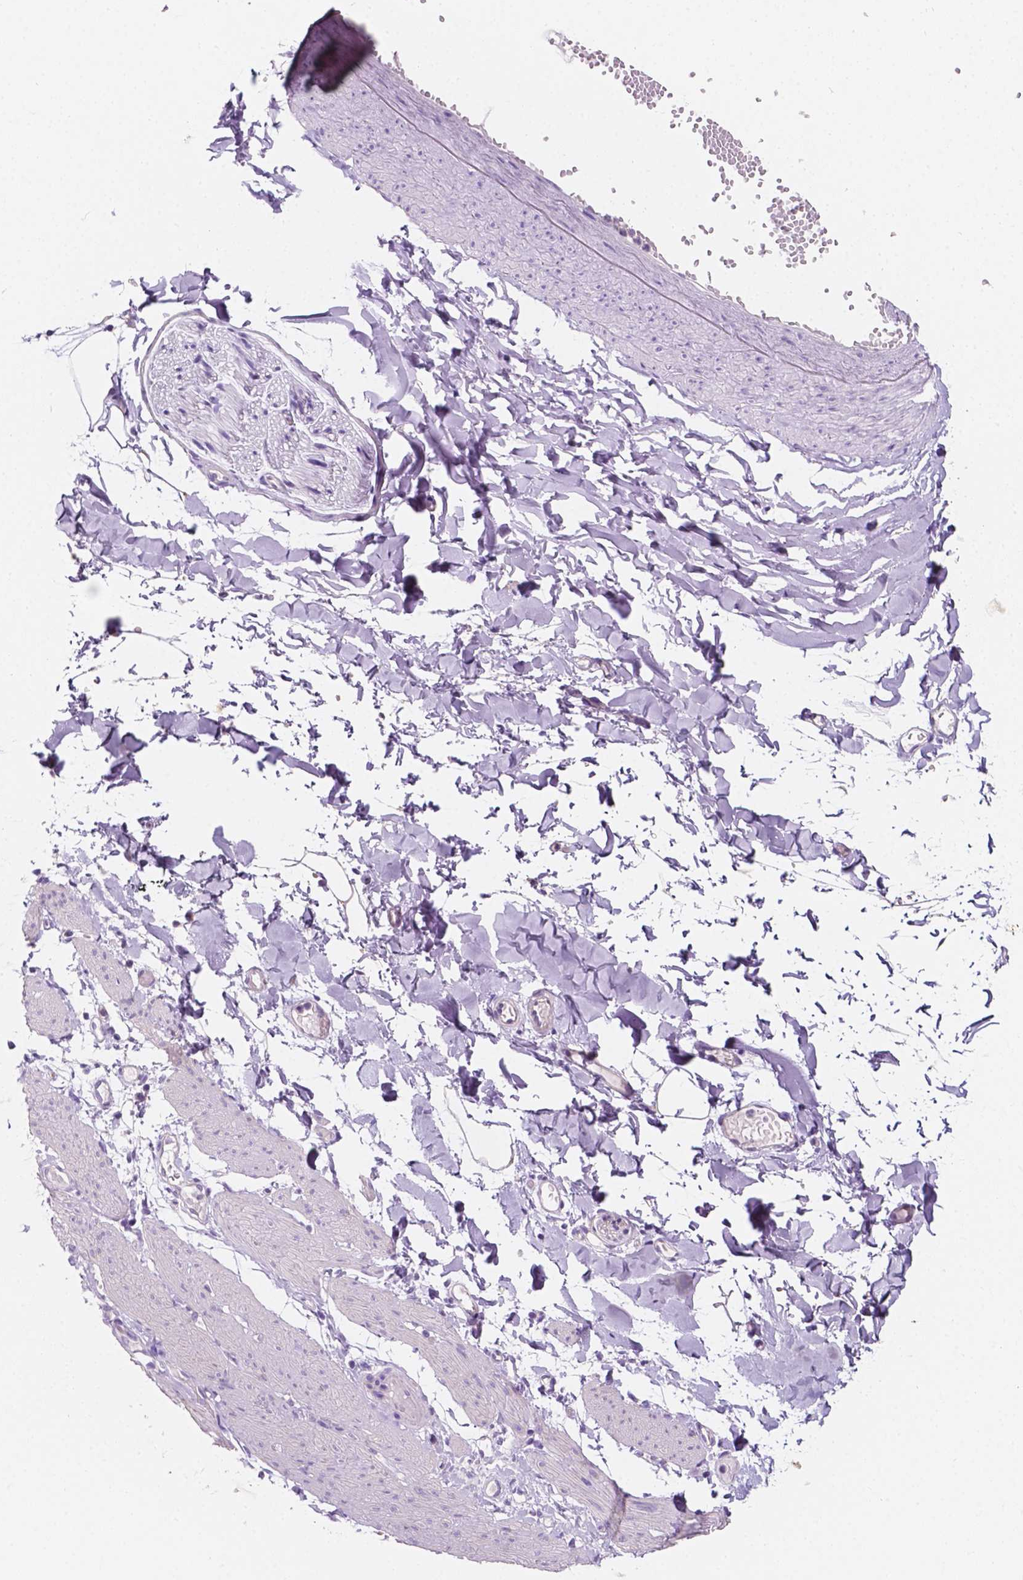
{"staining": {"intensity": "negative", "quantity": "none", "location": "none"}, "tissue": "adipose tissue", "cell_type": "Adipocytes", "image_type": "normal", "snomed": [{"axis": "morphology", "description": "Normal tissue, NOS"}, {"axis": "topography", "description": "Gallbladder"}, {"axis": "topography", "description": "Peripheral nerve tissue"}], "caption": "Protein analysis of unremarkable adipose tissue exhibits no significant staining in adipocytes.", "gene": "SIRT2", "patient": {"sex": "female", "age": 45}}